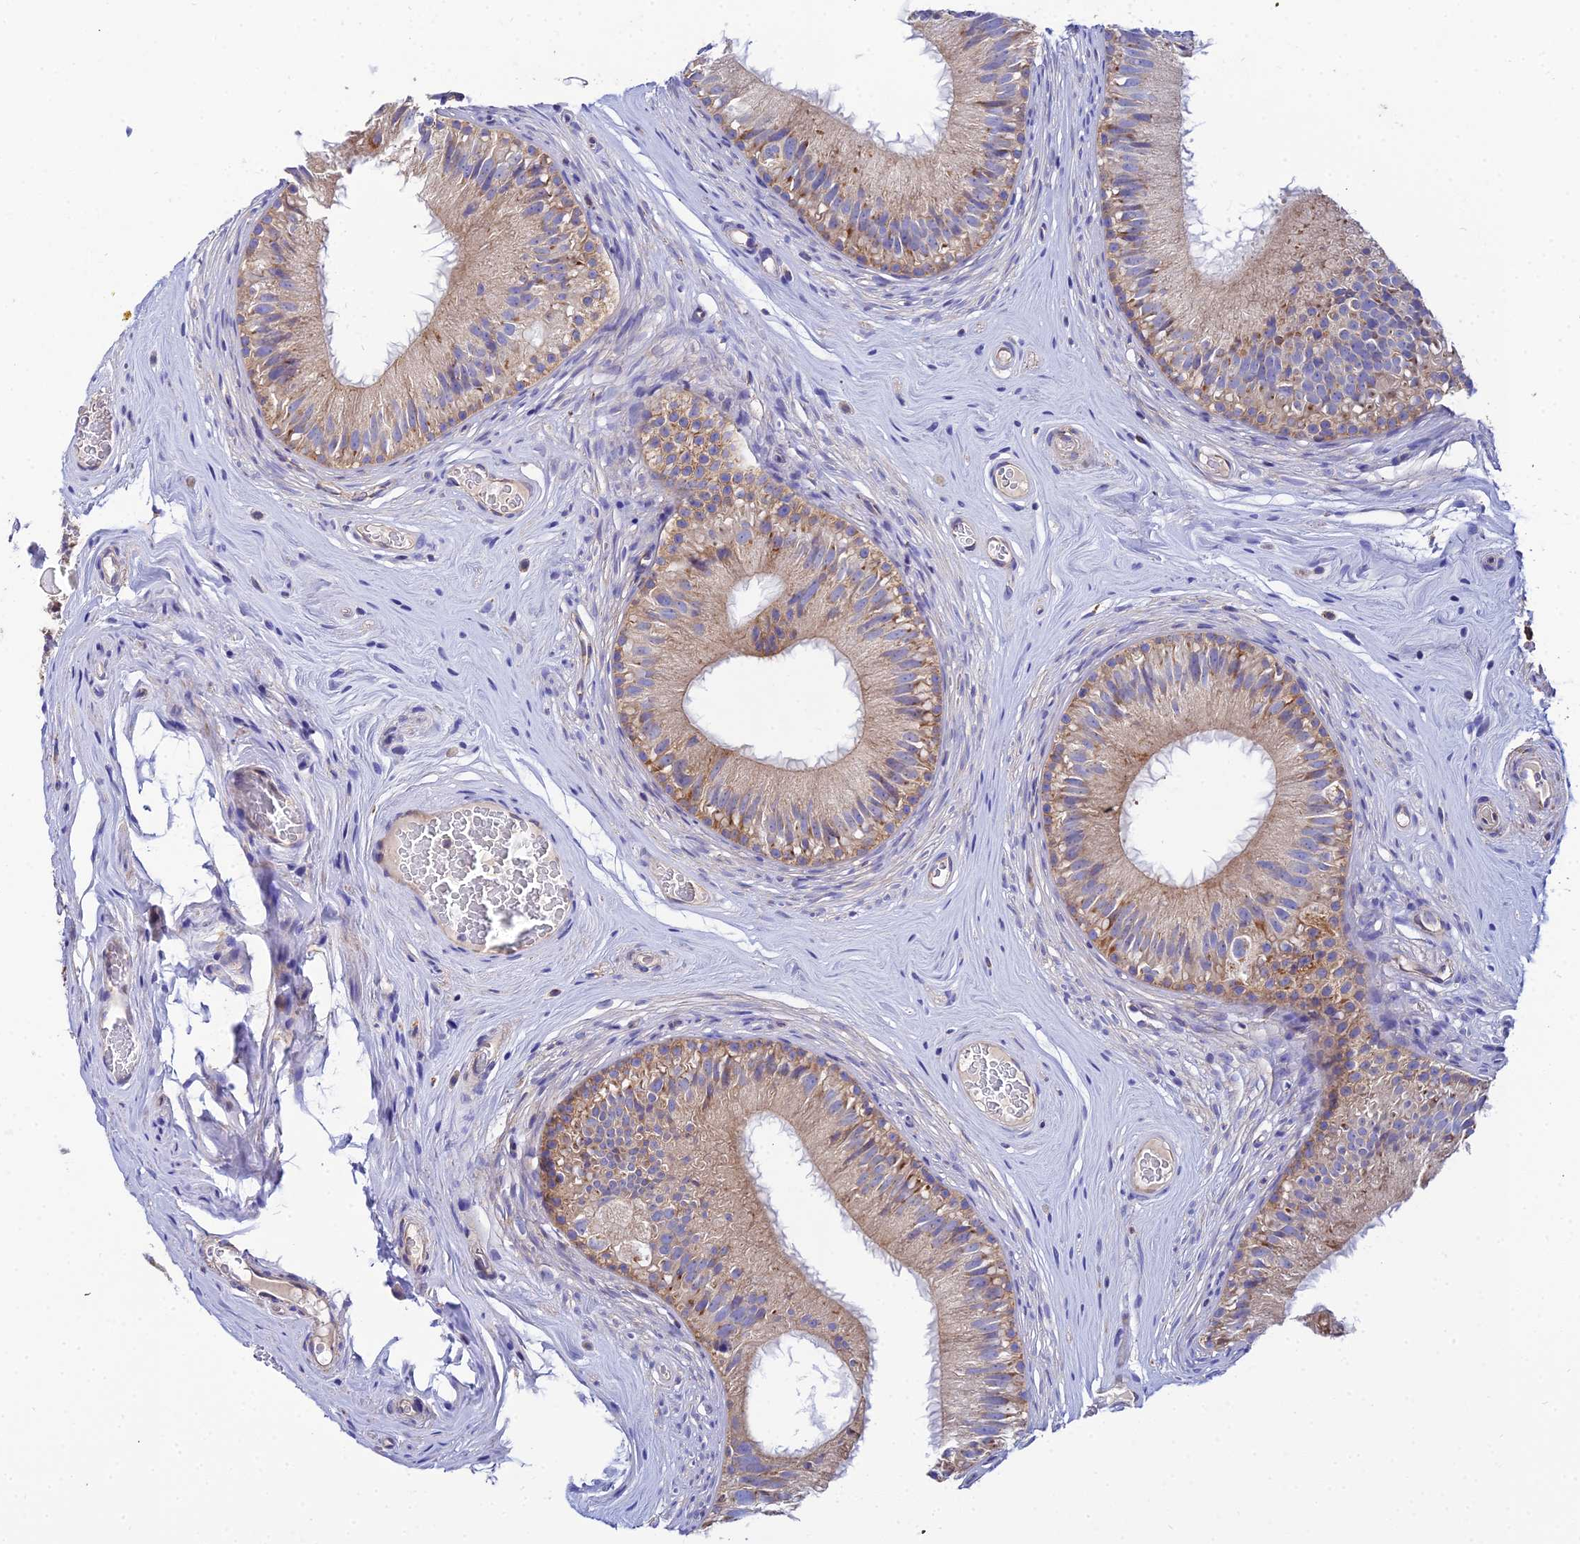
{"staining": {"intensity": "weak", "quantity": "25%-75%", "location": "cytoplasmic/membranous"}, "tissue": "epididymis", "cell_type": "Glandular cells", "image_type": "normal", "snomed": [{"axis": "morphology", "description": "Normal tissue, NOS"}, {"axis": "topography", "description": "Epididymis"}], "caption": "High-power microscopy captured an IHC photomicrograph of benign epididymis, revealing weak cytoplasmic/membranous expression in approximately 25%-75% of glandular cells.", "gene": "NIPSNAP3A", "patient": {"sex": "male", "age": 45}}